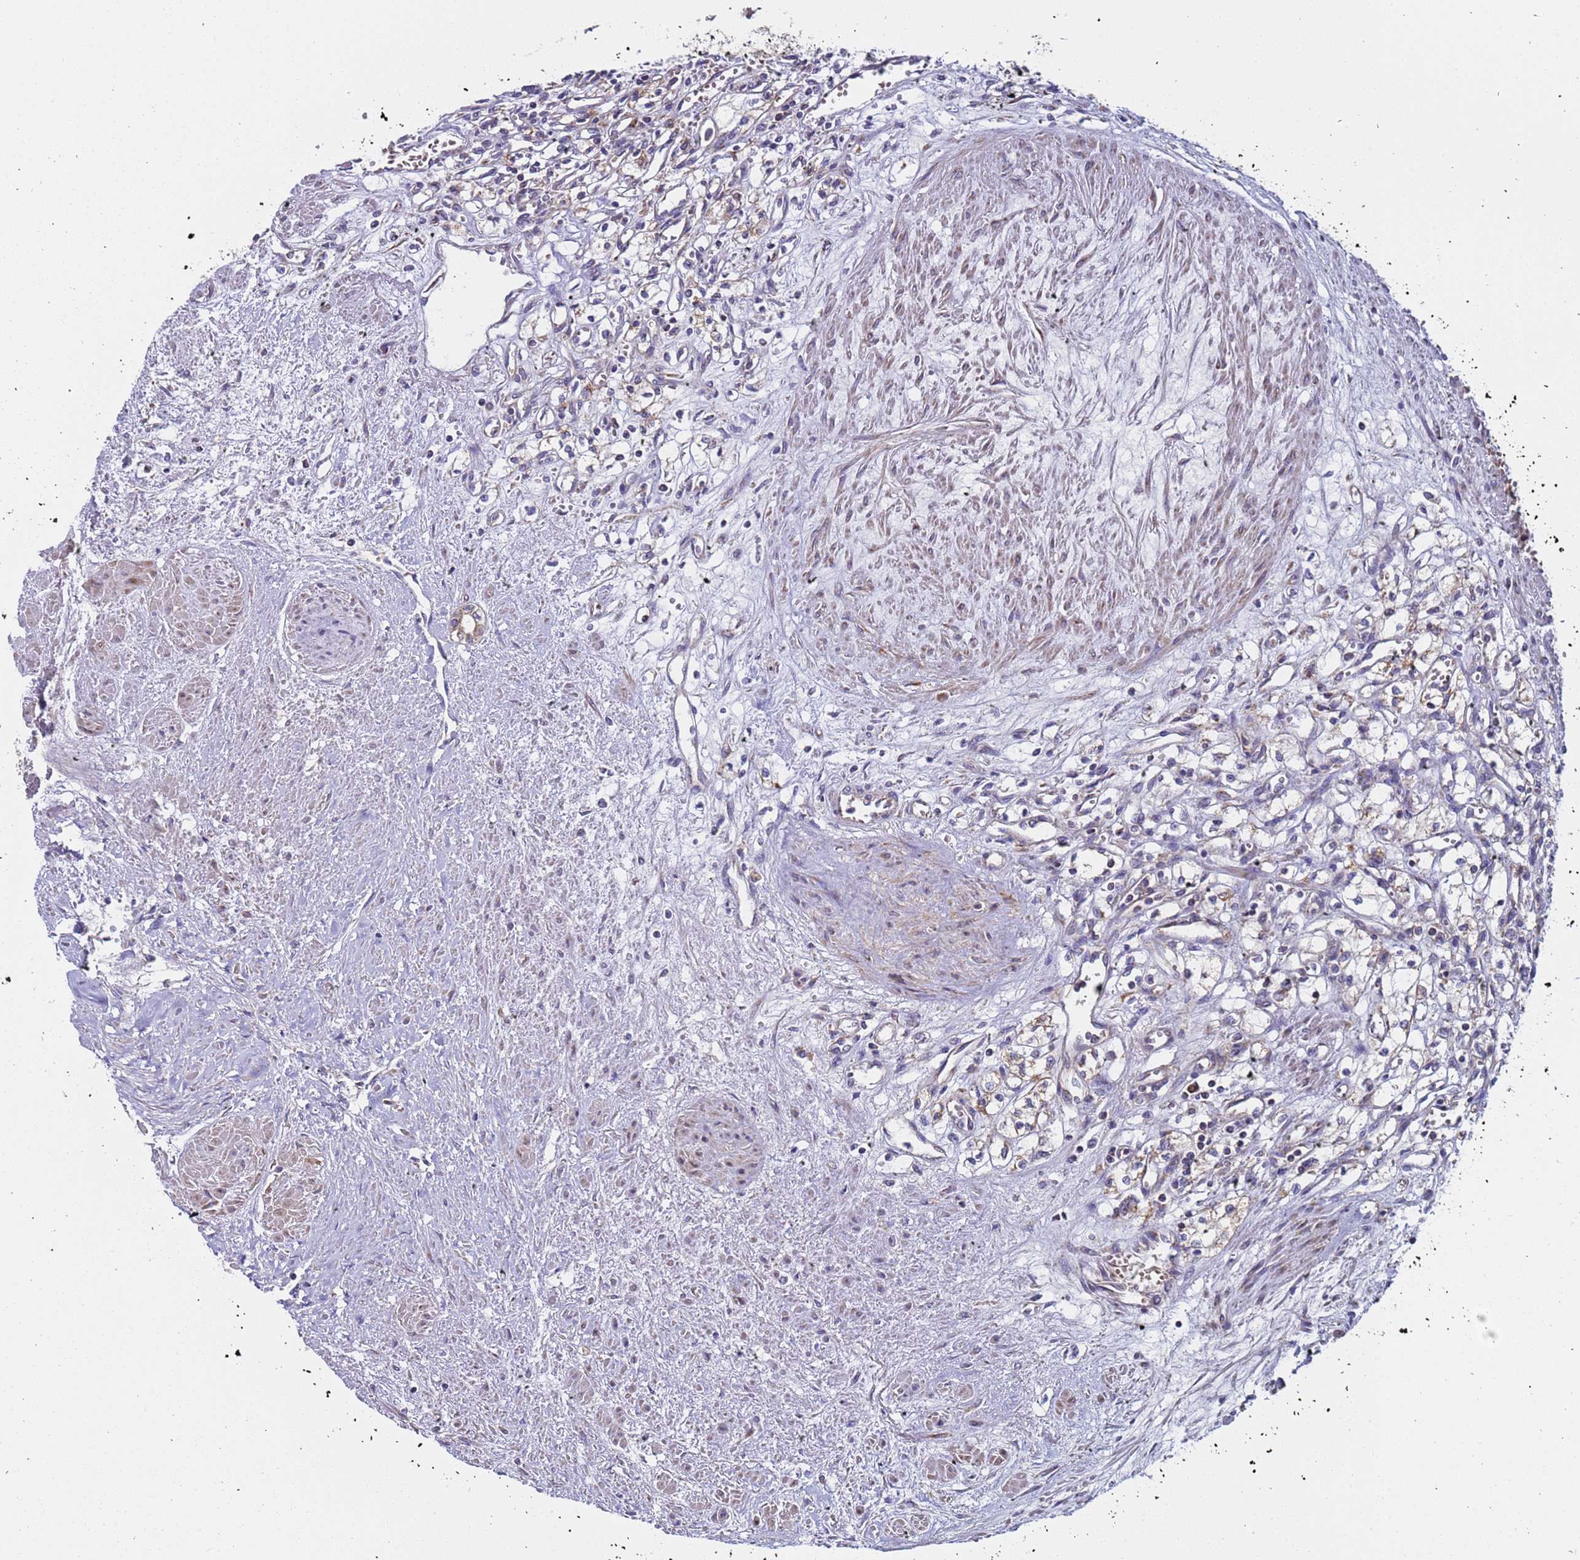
{"staining": {"intensity": "moderate", "quantity": "<25%", "location": "cytoplasmic/membranous"}, "tissue": "renal cancer", "cell_type": "Tumor cells", "image_type": "cancer", "snomed": [{"axis": "morphology", "description": "Adenocarcinoma, NOS"}, {"axis": "topography", "description": "Kidney"}], "caption": "Immunohistochemical staining of human renal adenocarcinoma displays moderate cytoplasmic/membranous protein staining in approximately <25% of tumor cells.", "gene": "TMEM126A", "patient": {"sex": "male", "age": 59}}